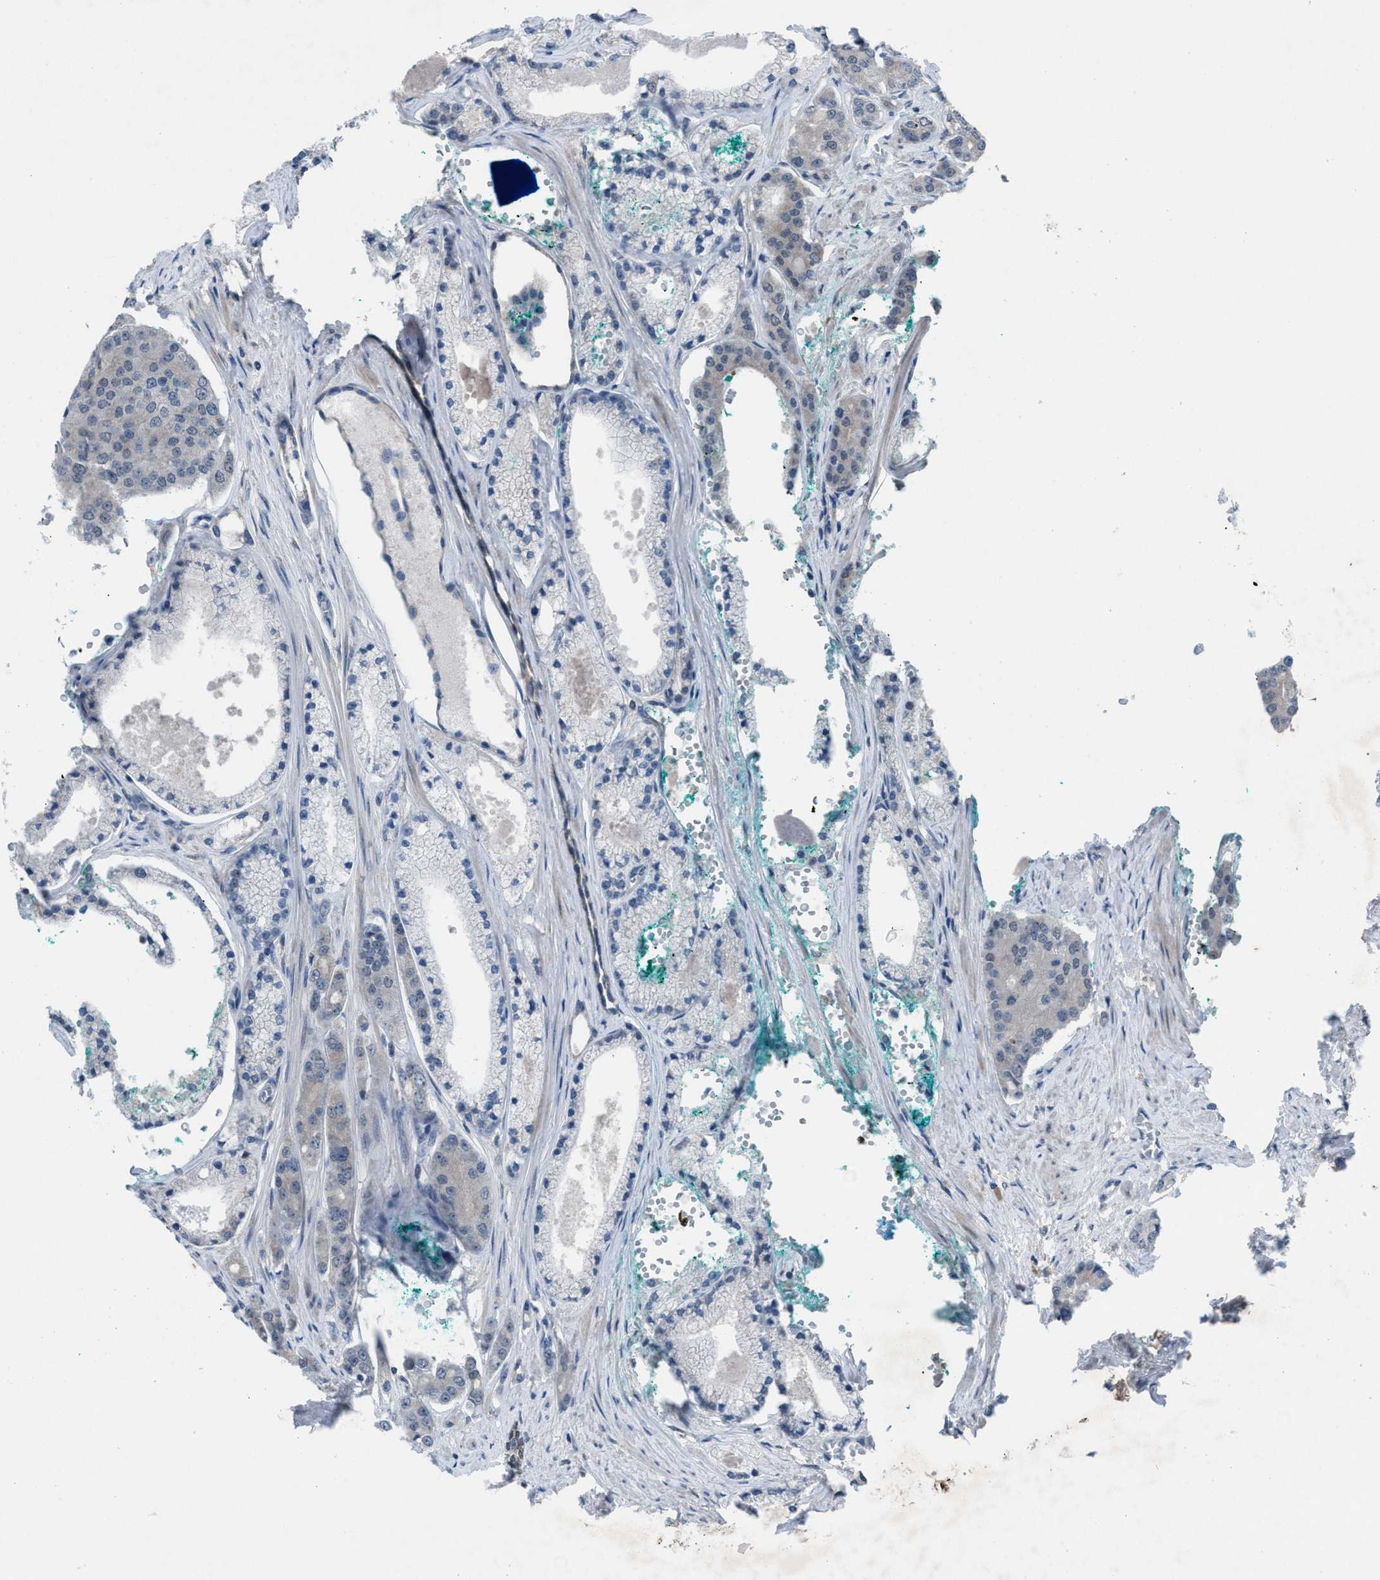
{"staining": {"intensity": "negative", "quantity": "none", "location": "none"}, "tissue": "prostate cancer", "cell_type": "Tumor cells", "image_type": "cancer", "snomed": [{"axis": "morphology", "description": "Adenocarcinoma, High grade"}, {"axis": "topography", "description": "Prostate"}], "caption": "Immunohistochemical staining of human high-grade adenocarcinoma (prostate) displays no significant positivity in tumor cells. (DAB immunohistochemistry (IHC) visualized using brightfield microscopy, high magnification).", "gene": "ANAPC11", "patient": {"sex": "male", "age": 71}}